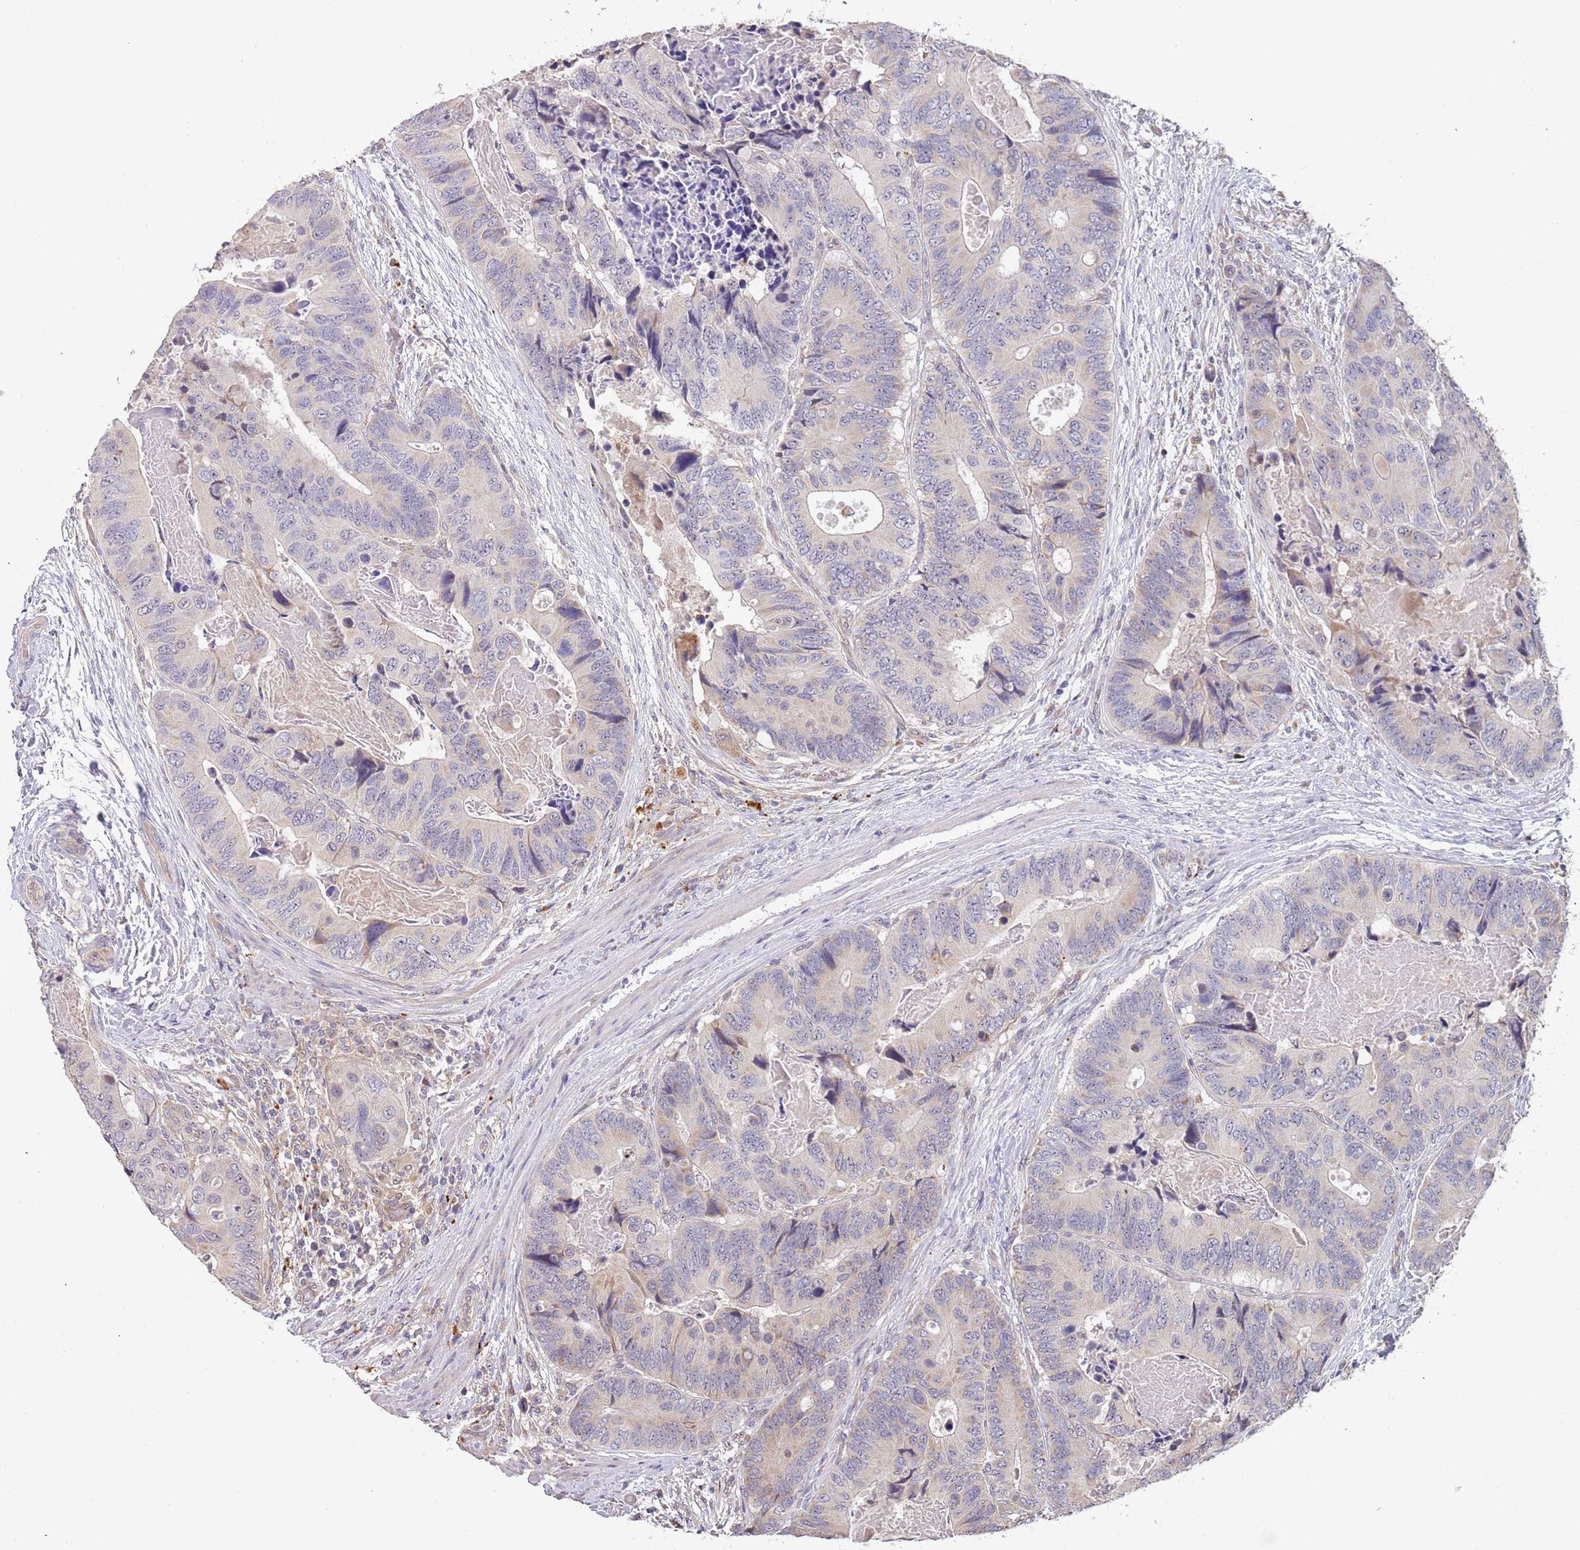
{"staining": {"intensity": "weak", "quantity": "<25%", "location": "cytoplasmic/membranous"}, "tissue": "colorectal cancer", "cell_type": "Tumor cells", "image_type": "cancer", "snomed": [{"axis": "morphology", "description": "Adenocarcinoma, NOS"}, {"axis": "topography", "description": "Colon"}], "caption": "A micrograph of colorectal cancer (adenocarcinoma) stained for a protein exhibits no brown staining in tumor cells. (DAB IHC with hematoxylin counter stain).", "gene": "TMEM64", "patient": {"sex": "male", "age": 84}}